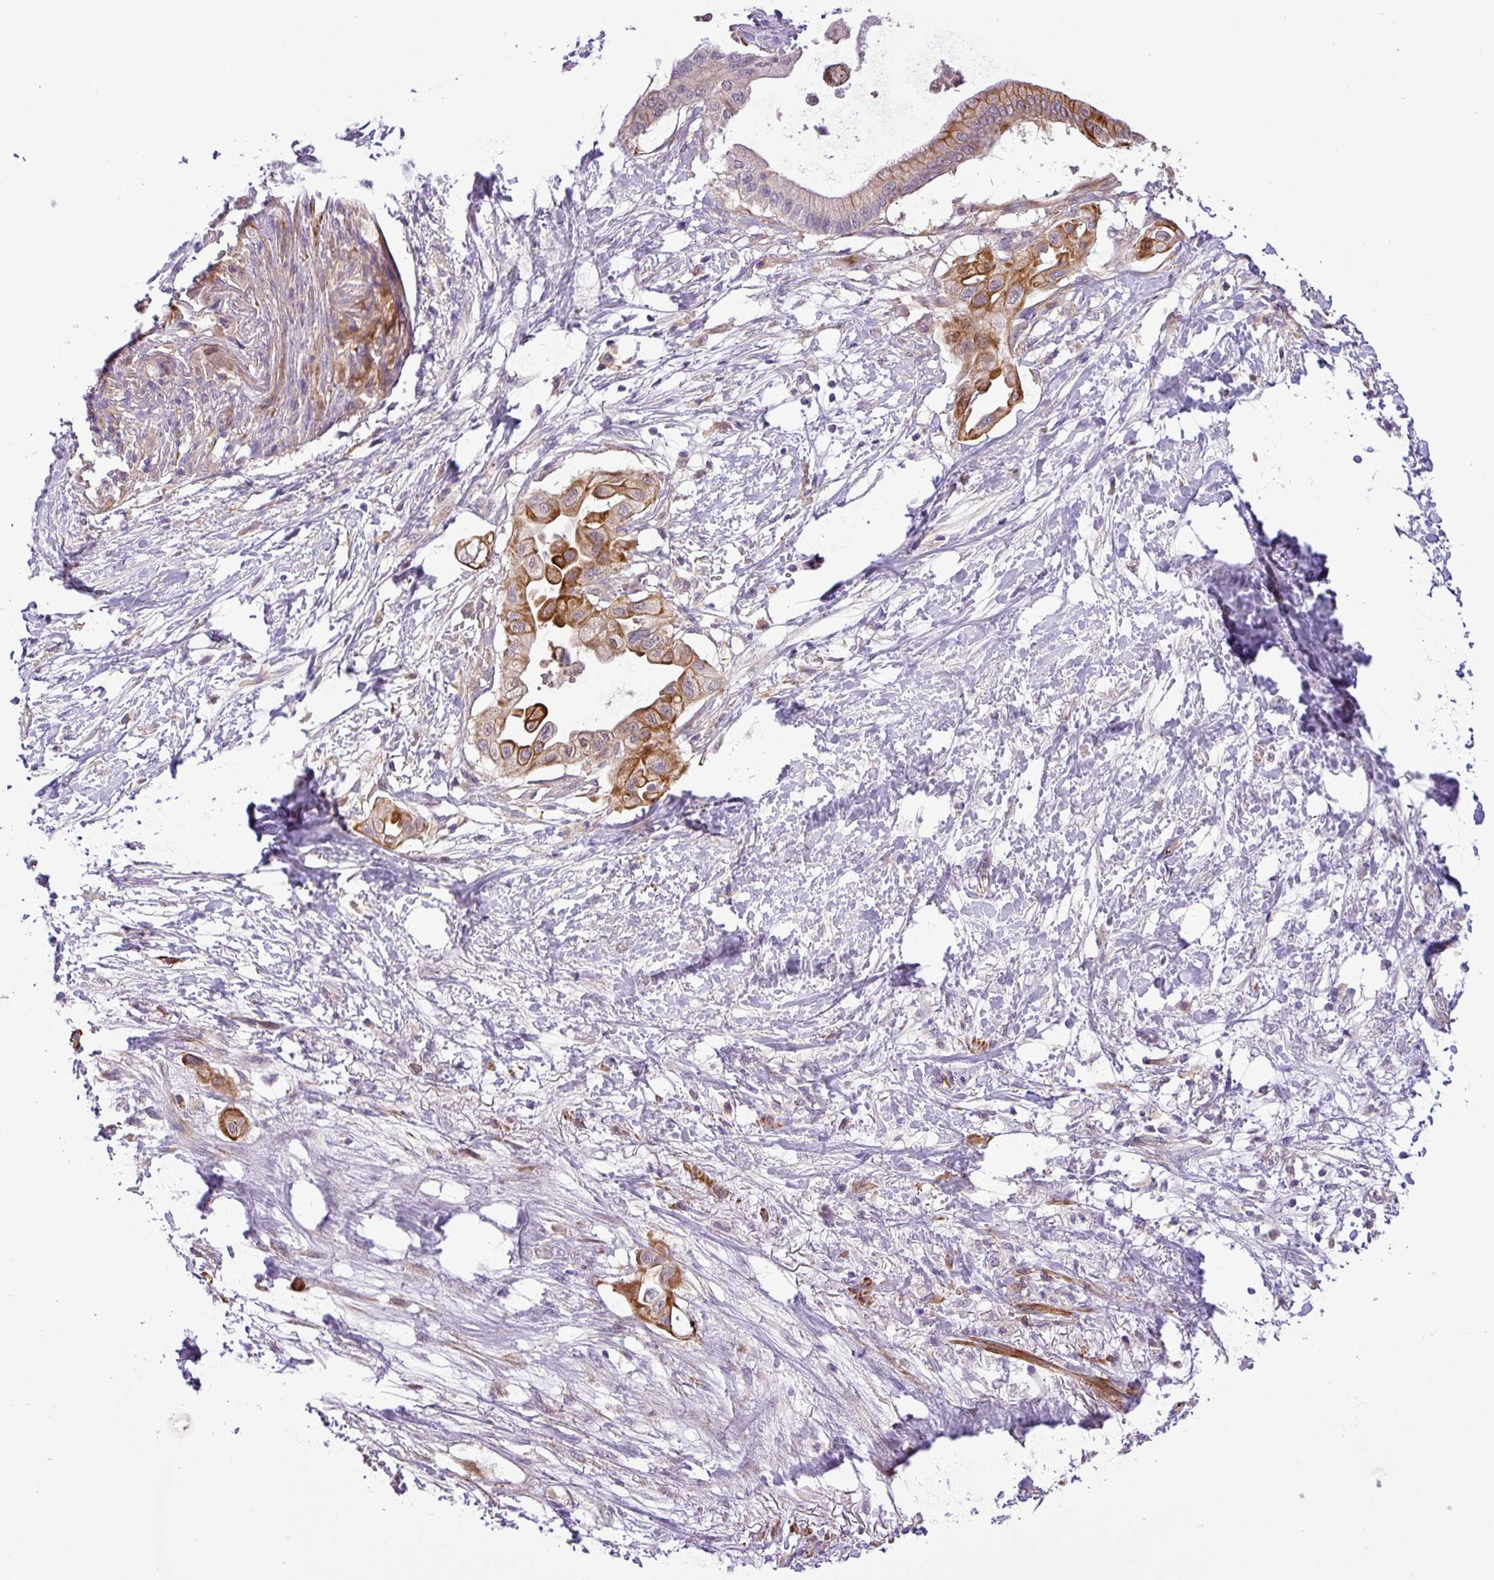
{"staining": {"intensity": "moderate", "quantity": "25%-75%", "location": "cytoplasmic/membranous"}, "tissue": "pancreatic cancer", "cell_type": "Tumor cells", "image_type": "cancer", "snomed": [{"axis": "morphology", "description": "Adenocarcinoma, NOS"}, {"axis": "topography", "description": "Pancreas"}], "caption": "Tumor cells display medium levels of moderate cytoplasmic/membranous staining in approximately 25%-75% of cells in pancreatic cancer (adenocarcinoma).", "gene": "NBEAL2", "patient": {"sex": "male", "age": 68}}